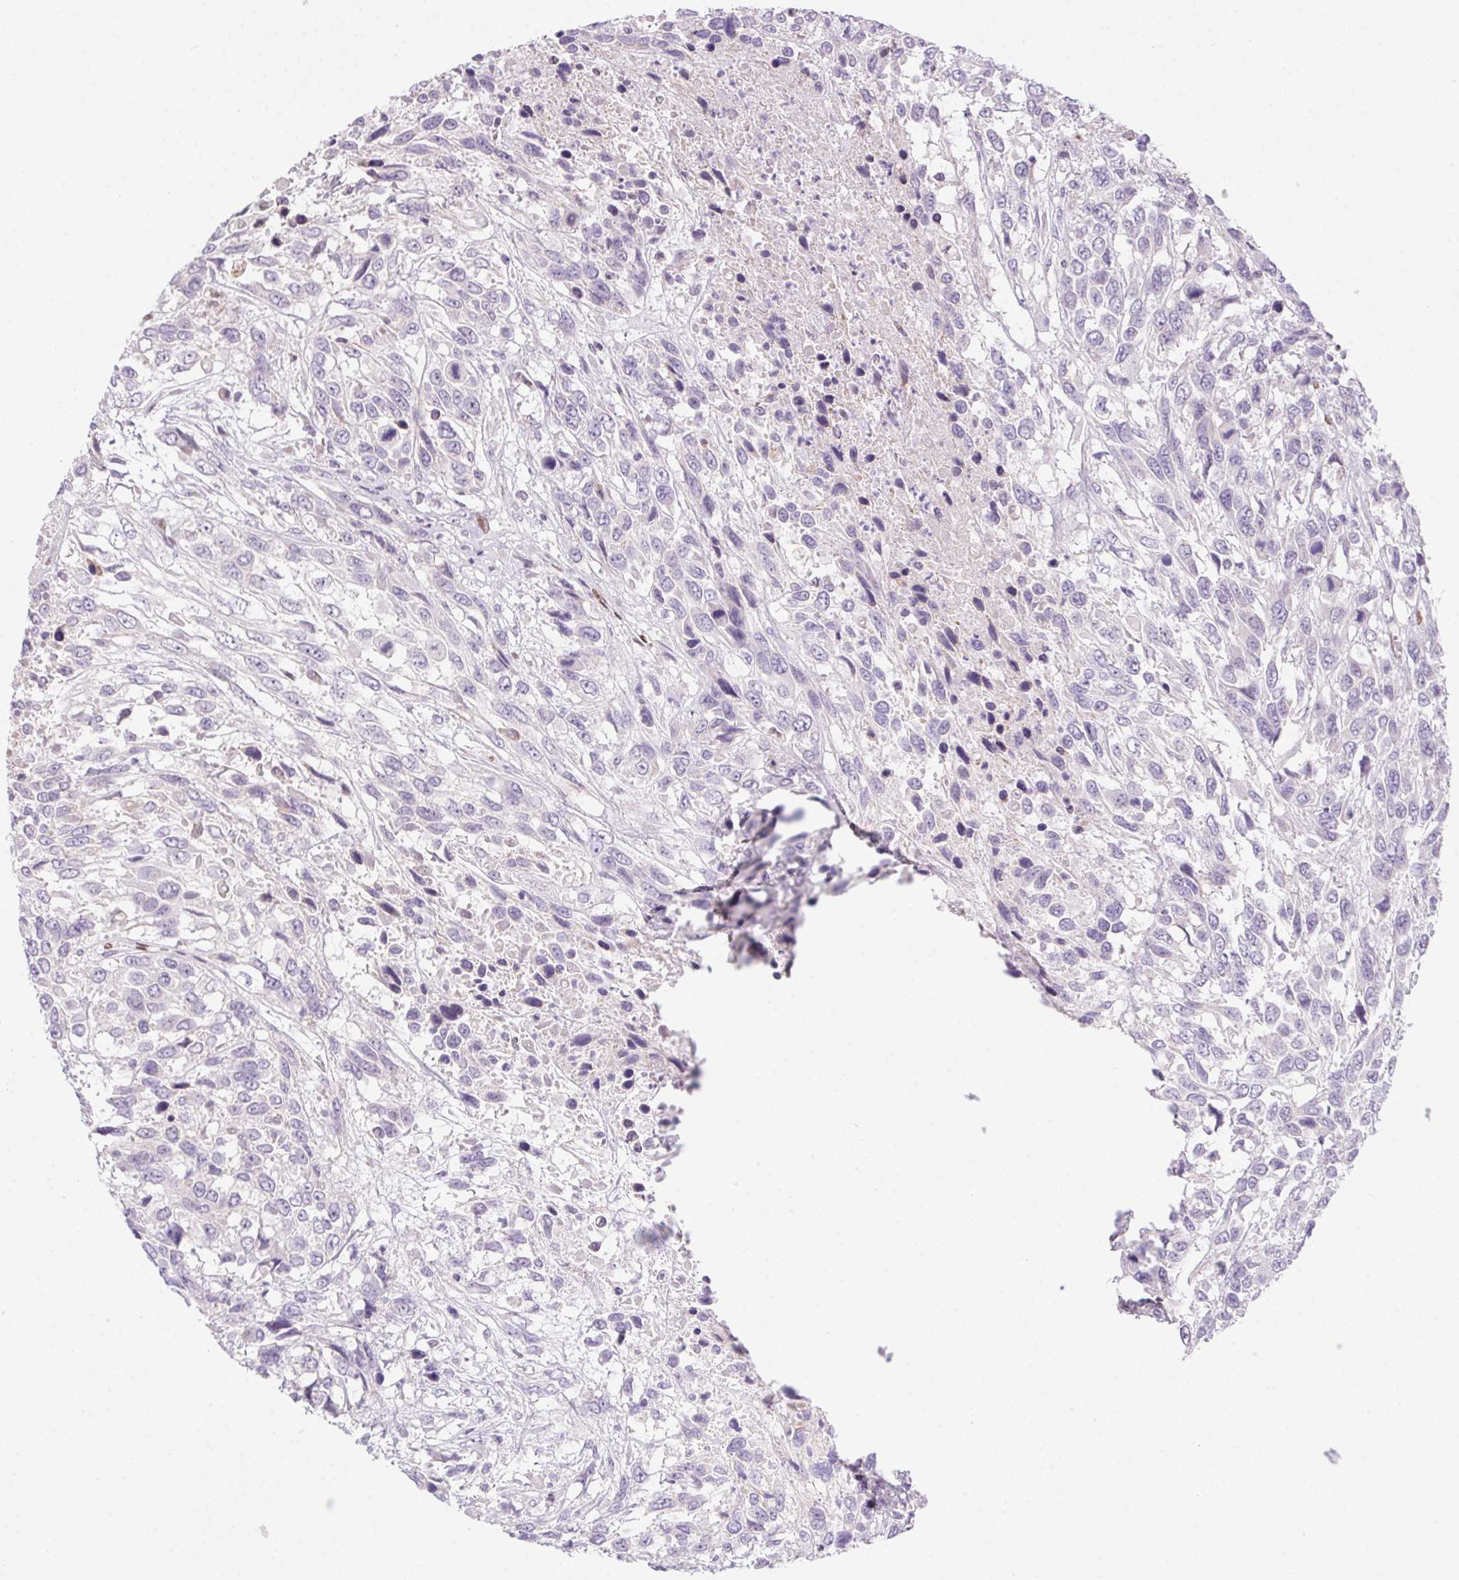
{"staining": {"intensity": "negative", "quantity": "none", "location": "none"}, "tissue": "urothelial cancer", "cell_type": "Tumor cells", "image_type": "cancer", "snomed": [{"axis": "morphology", "description": "Urothelial carcinoma, High grade"}, {"axis": "topography", "description": "Urinary bladder"}], "caption": "This is an immunohistochemistry (IHC) micrograph of high-grade urothelial carcinoma. There is no positivity in tumor cells.", "gene": "SP9", "patient": {"sex": "female", "age": 70}}